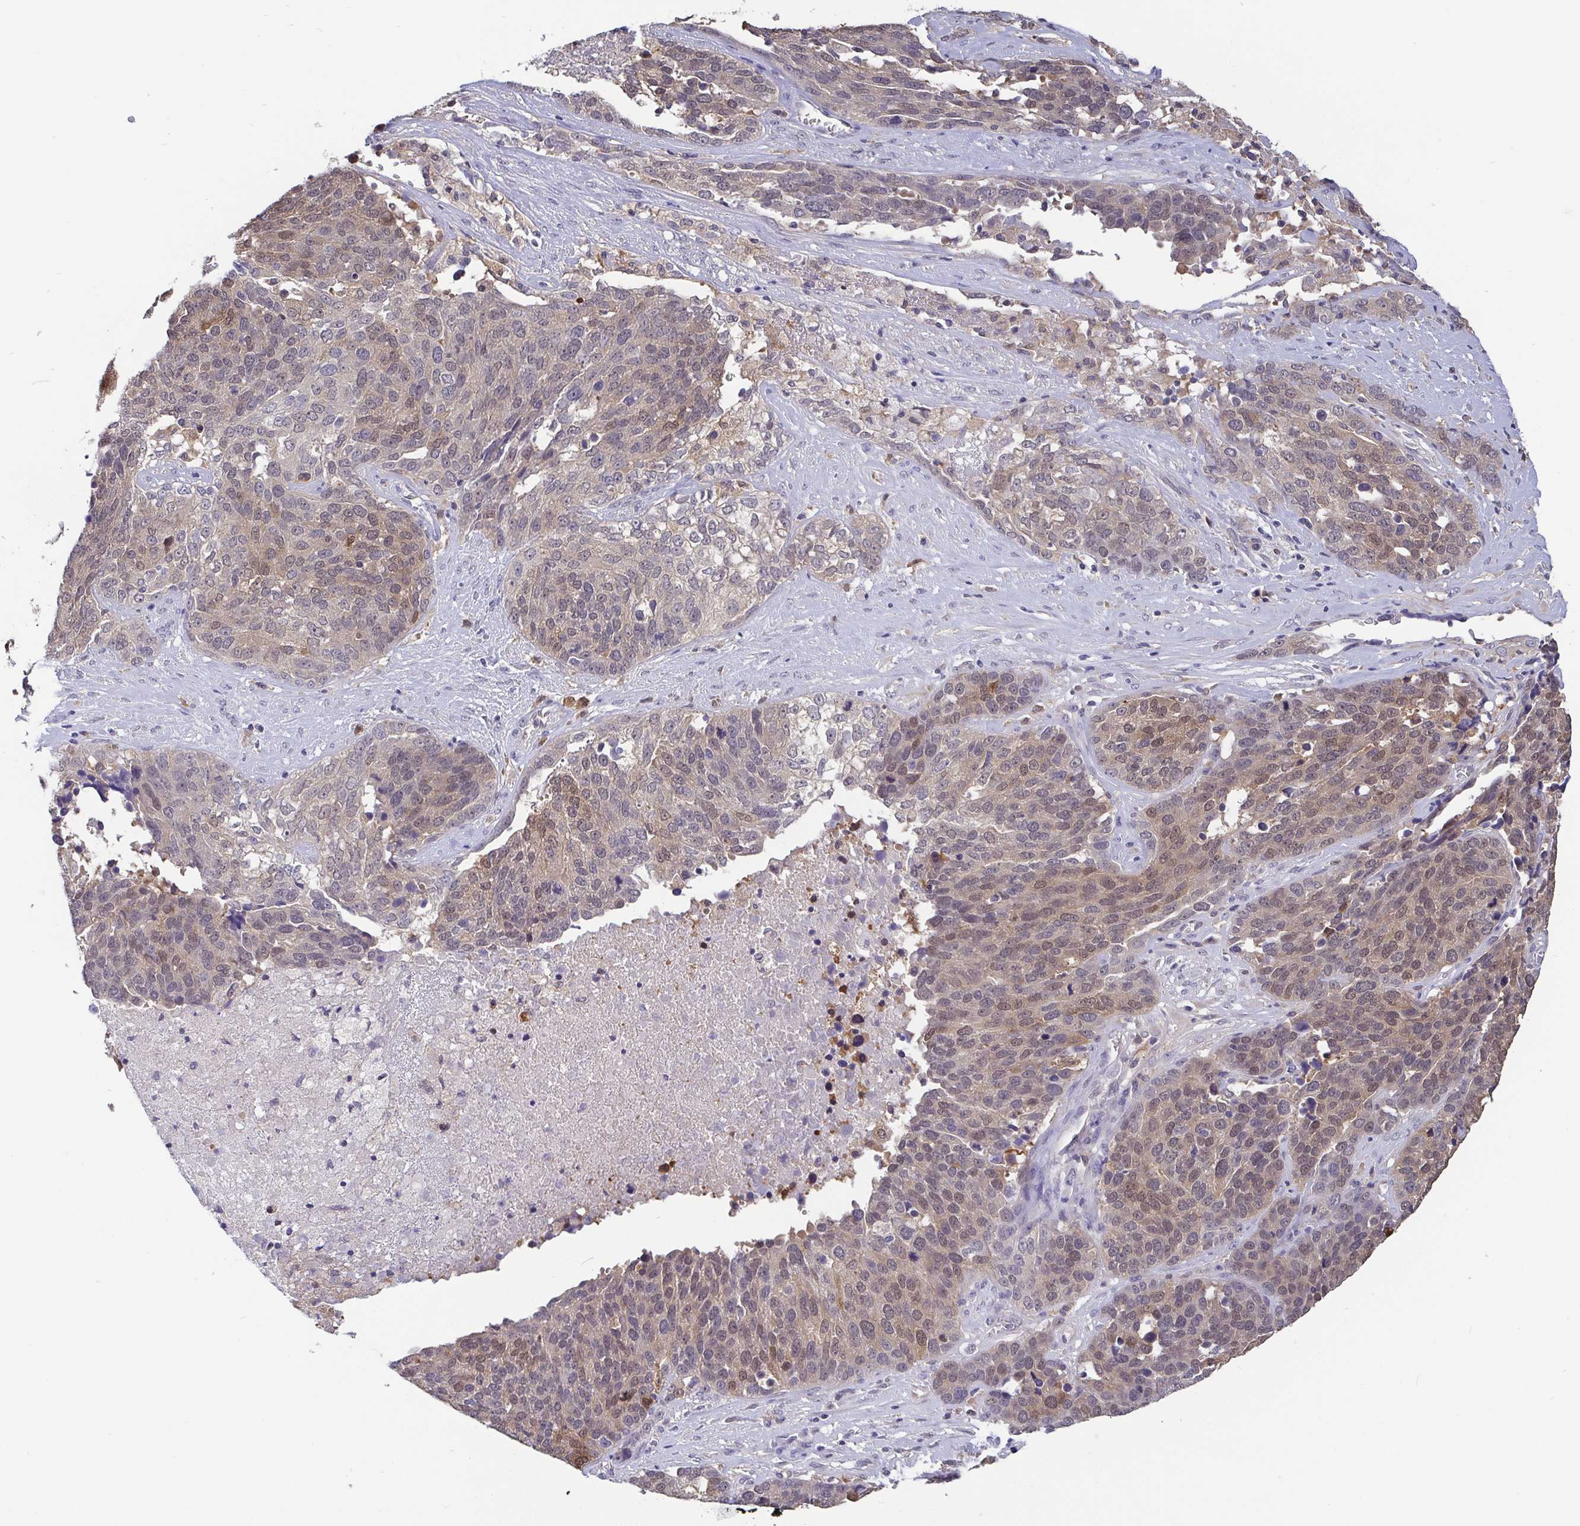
{"staining": {"intensity": "weak", "quantity": "25%-75%", "location": "cytoplasmic/membranous,nuclear"}, "tissue": "ovarian cancer", "cell_type": "Tumor cells", "image_type": "cancer", "snomed": [{"axis": "morphology", "description": "Cystadenocarcinoma, serous, NOS"}, {"axis": "topography", "description": "Ovary"}], "caption": "Human ovarian cancer (serous cystadenocarcinoma) stained with a protein marker reveals weak staining in tumor cells.", "gene": "IDH1", "patient": {"sex": "female", "age": 44}}